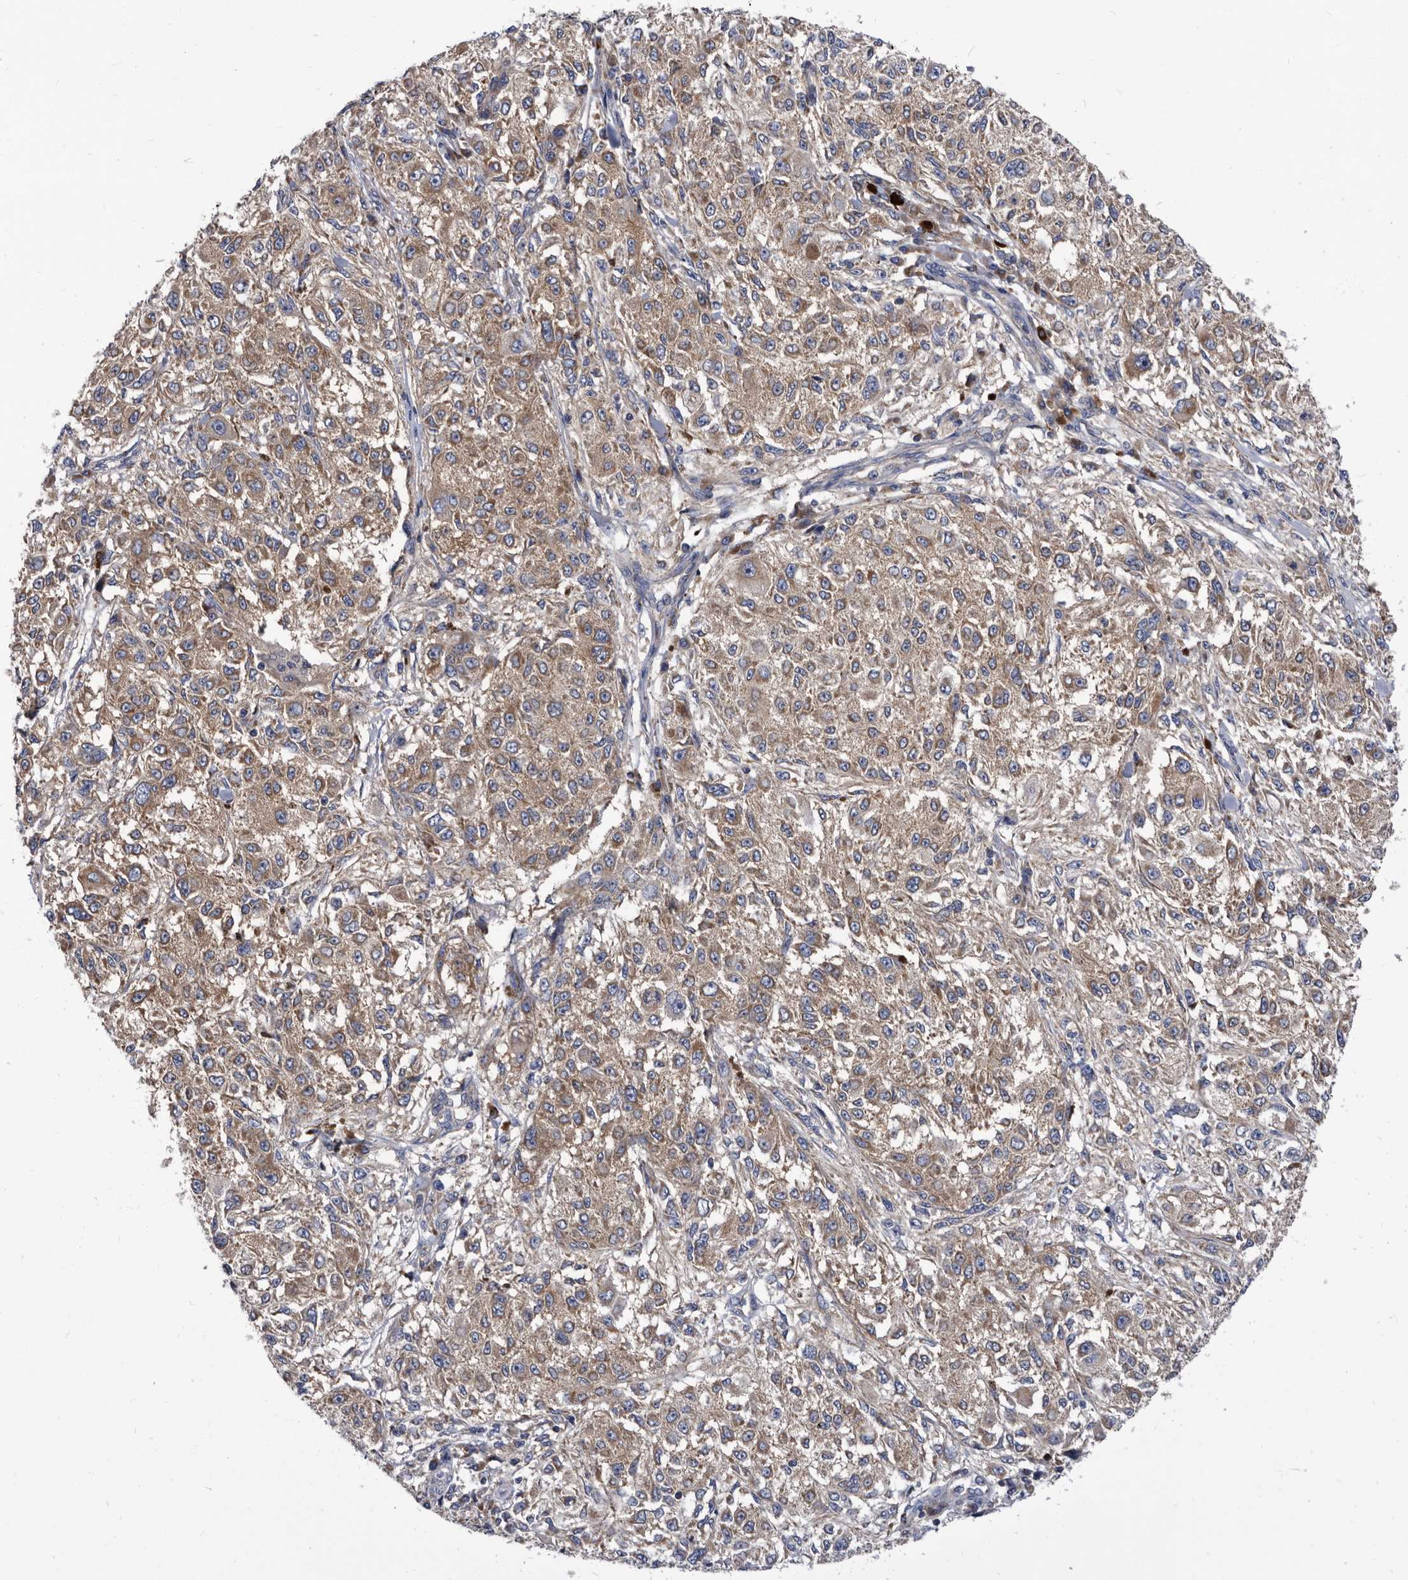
{"staining": {"intensity": "weak", "quantity": ">75%", "location": "cytoplasmic/membranous"}, "tissue": "melanoma", "cell_type": "Tumor cells", "image_type": "cancer", "snomed": [{"axis": "morphology", "description": "Necrosis, NOS"}, {"axis": "morphology", "description": "Malignant melanoma, NOS"}, {"axis": "topography", "description": "Skin"}], "caption": "This micrograph reveals immunohistochemistry staining of human malignant melanoma, with low weak cytoplasmic/membranous expression in approximately >75% of tumor cells.", "gene": "DTNBP1", "patient": {"sex": "female", "age": 87}}